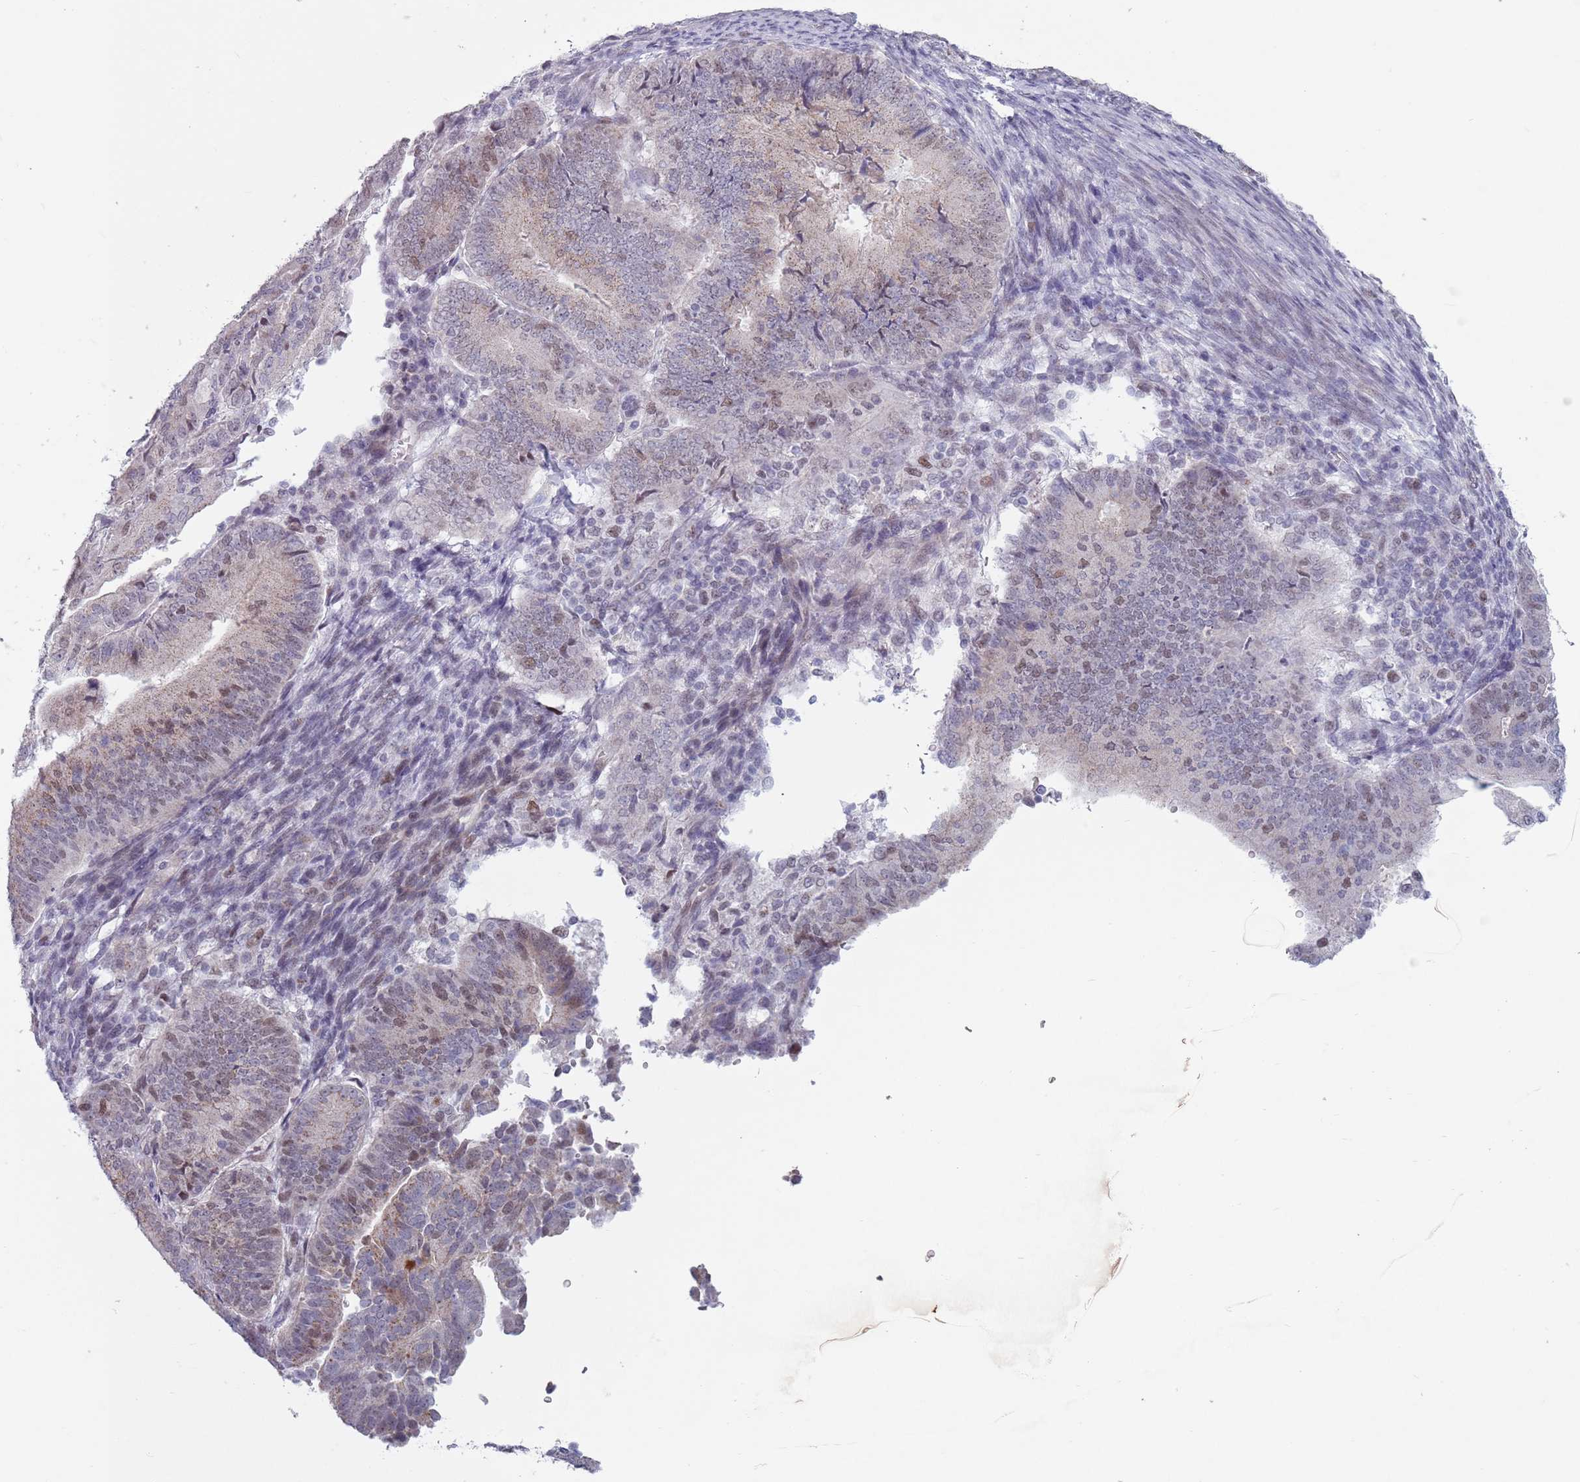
{"staining": {"intensity": "weak", "quantity": "25%-75%", "location": "cytoplasmic/membranous,nuclear"}, "tissue": "endometrial cancer", "cell_type": "Tumor cells", "image_type": "cancer", "snomed": [{"axis": "morphology", "description": "Adenocarcinoma, NOS"}, {"axis": "topography", "description": "Endometrium"}], "caption": "Immunohistochemical staining of human endometrial cancer displays low levels of weak cytoplasmic/membranous and nuclear positivity in approximately 25%-75% of tumor cells. Using DAB (brown) and hematoxylin (blue) stains, captured at high magnification using brightfield microscopy.", "gene": "ZKSCAN2", "patient": {"sex": "female", "age": 70}}